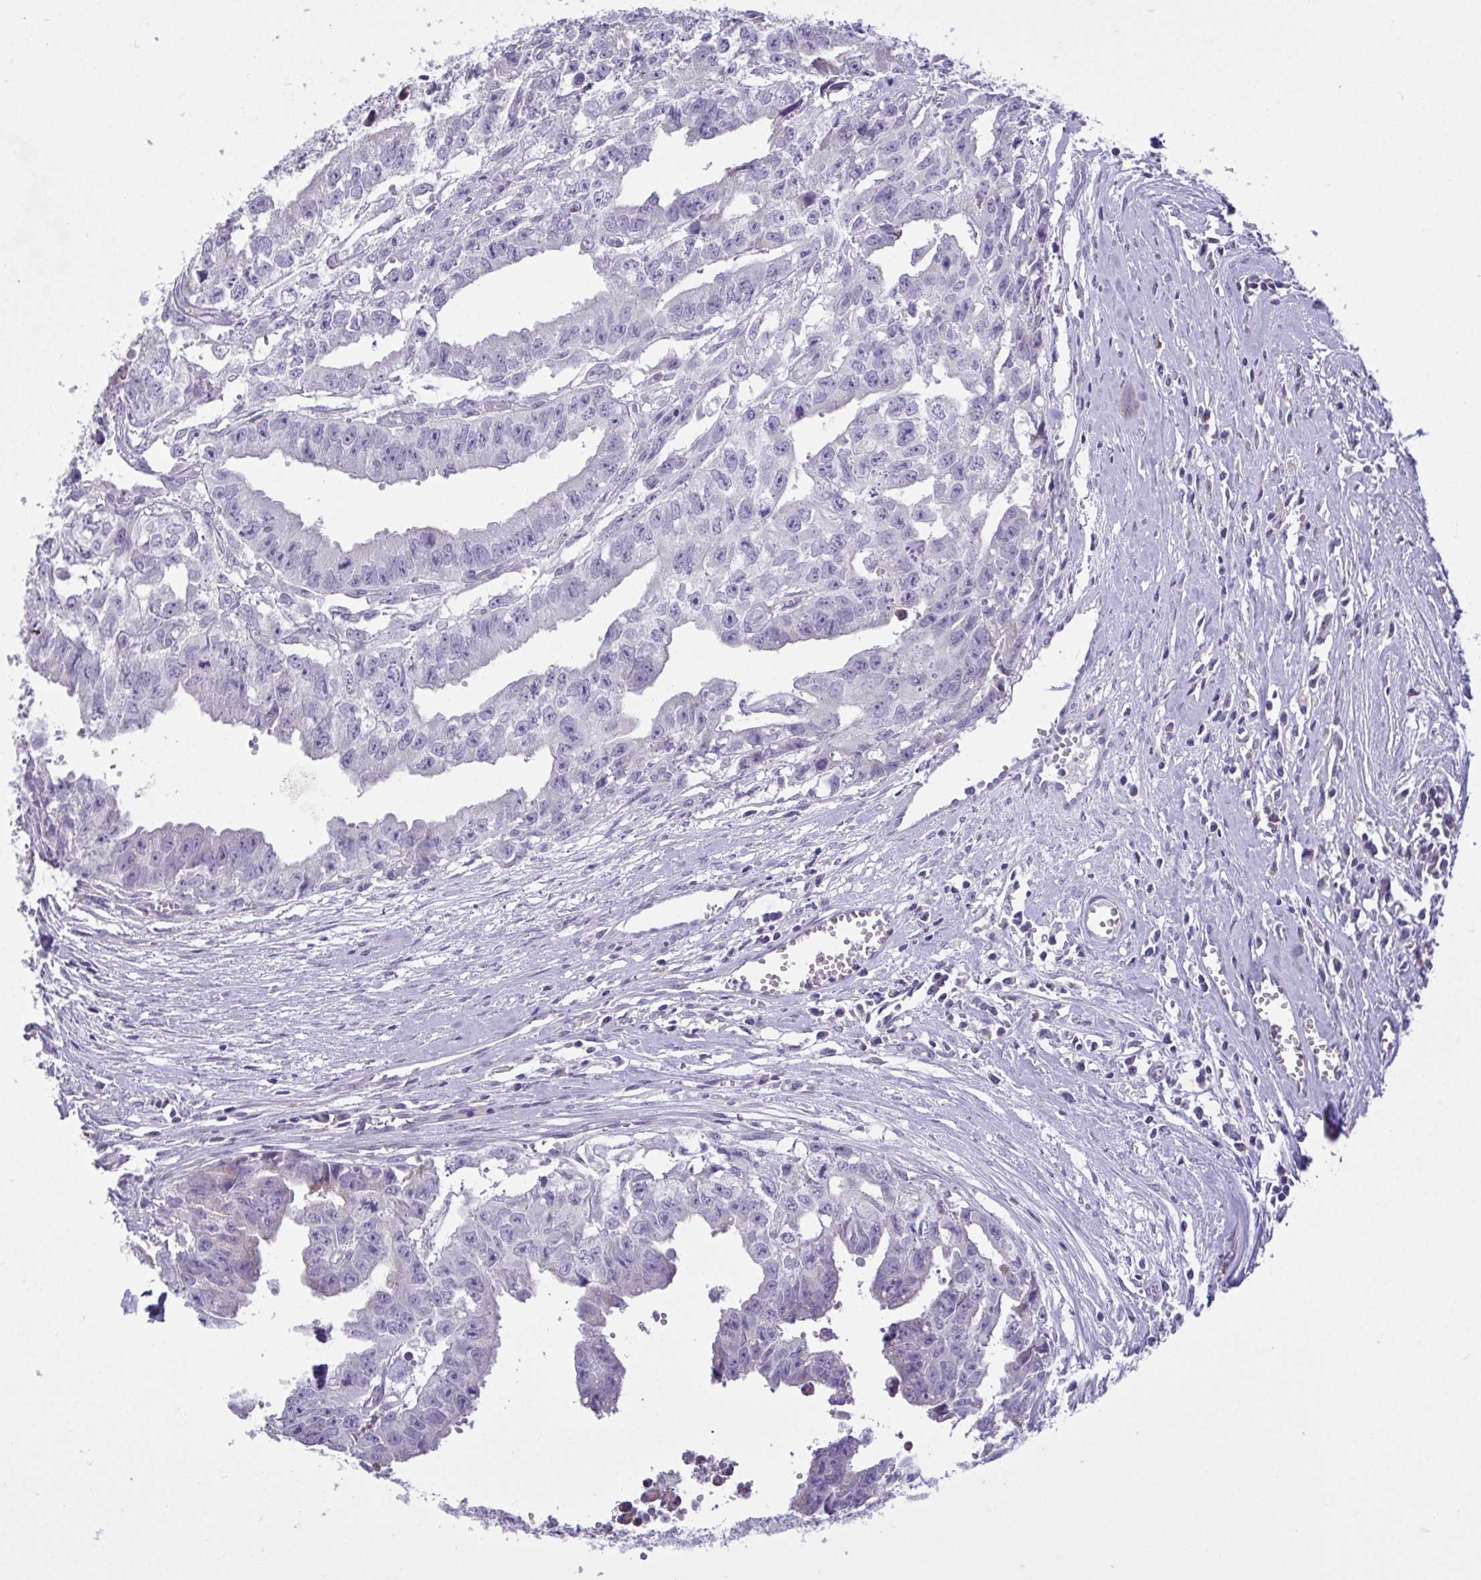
{"staining": {"intensity": "negative", "quantity": "none", "location": "none"}, "tissue": "testis cancer", "cell_type": "Tumor cells", "image_type": "cancer", "snomed": [{"axis": "morphology", "description": "Carcinoma, Embryonal, NOS"}, {"axis": "morphology", "description": "Teratoma, malignant, NOS"}, {"axis": "topography", "description": "Testis"}], "caption": "Photomicrograph shows no significant protein staining in tumor cells of testis cancer (teratoma (malignant)). Nuclei are stained in blue.", "gene": "C4orf33", "patient": {"sex": "male", "age": 24}}